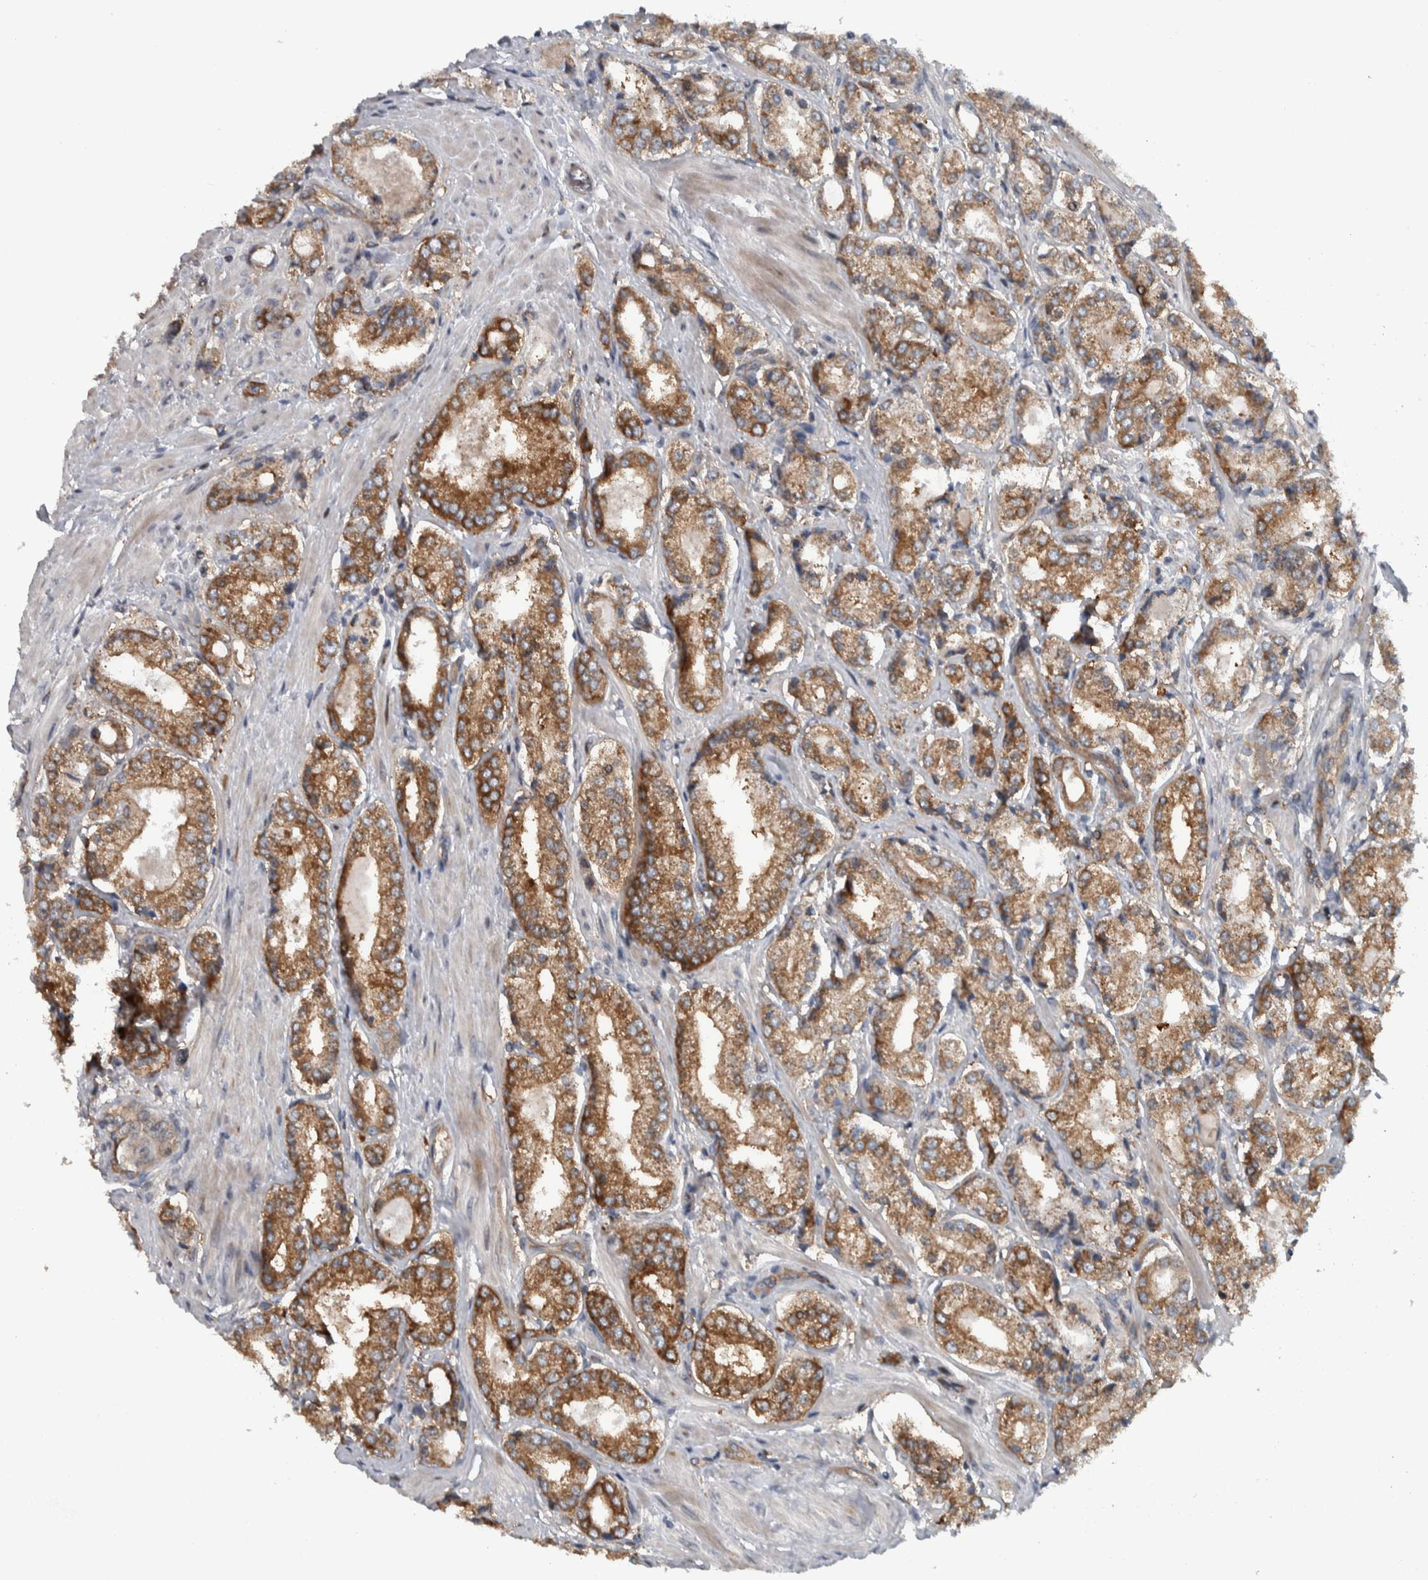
{"staining": {"intensity": "strong", "quantity": ">75%", "location": "cytoplasmic/membranous"}, "tissue": "prostate cancer", "cell_type": "Tumor cells", "image_type": "cancer", "snomed": [{"axis": "morphology", "description": "Adenocarcinoma, Low grade"}, {"axis": "topography", "description": "Prostate"}], "caption": "Immunohistochemistry staining of prostate low-grade adenocarcinoma, which exhibits high levels of strong cytoplasmic/membranous positivity in approximately >75% of tumor cells indicating strong cytoplasmic/membranous protein staining. The staining was performed using DAB (brown) for protein detection and nuclei were counterstained in hematoxylin (blue).", "gene": "BAIAP2L1", "patient": {"sex": "male", "age": 62}}